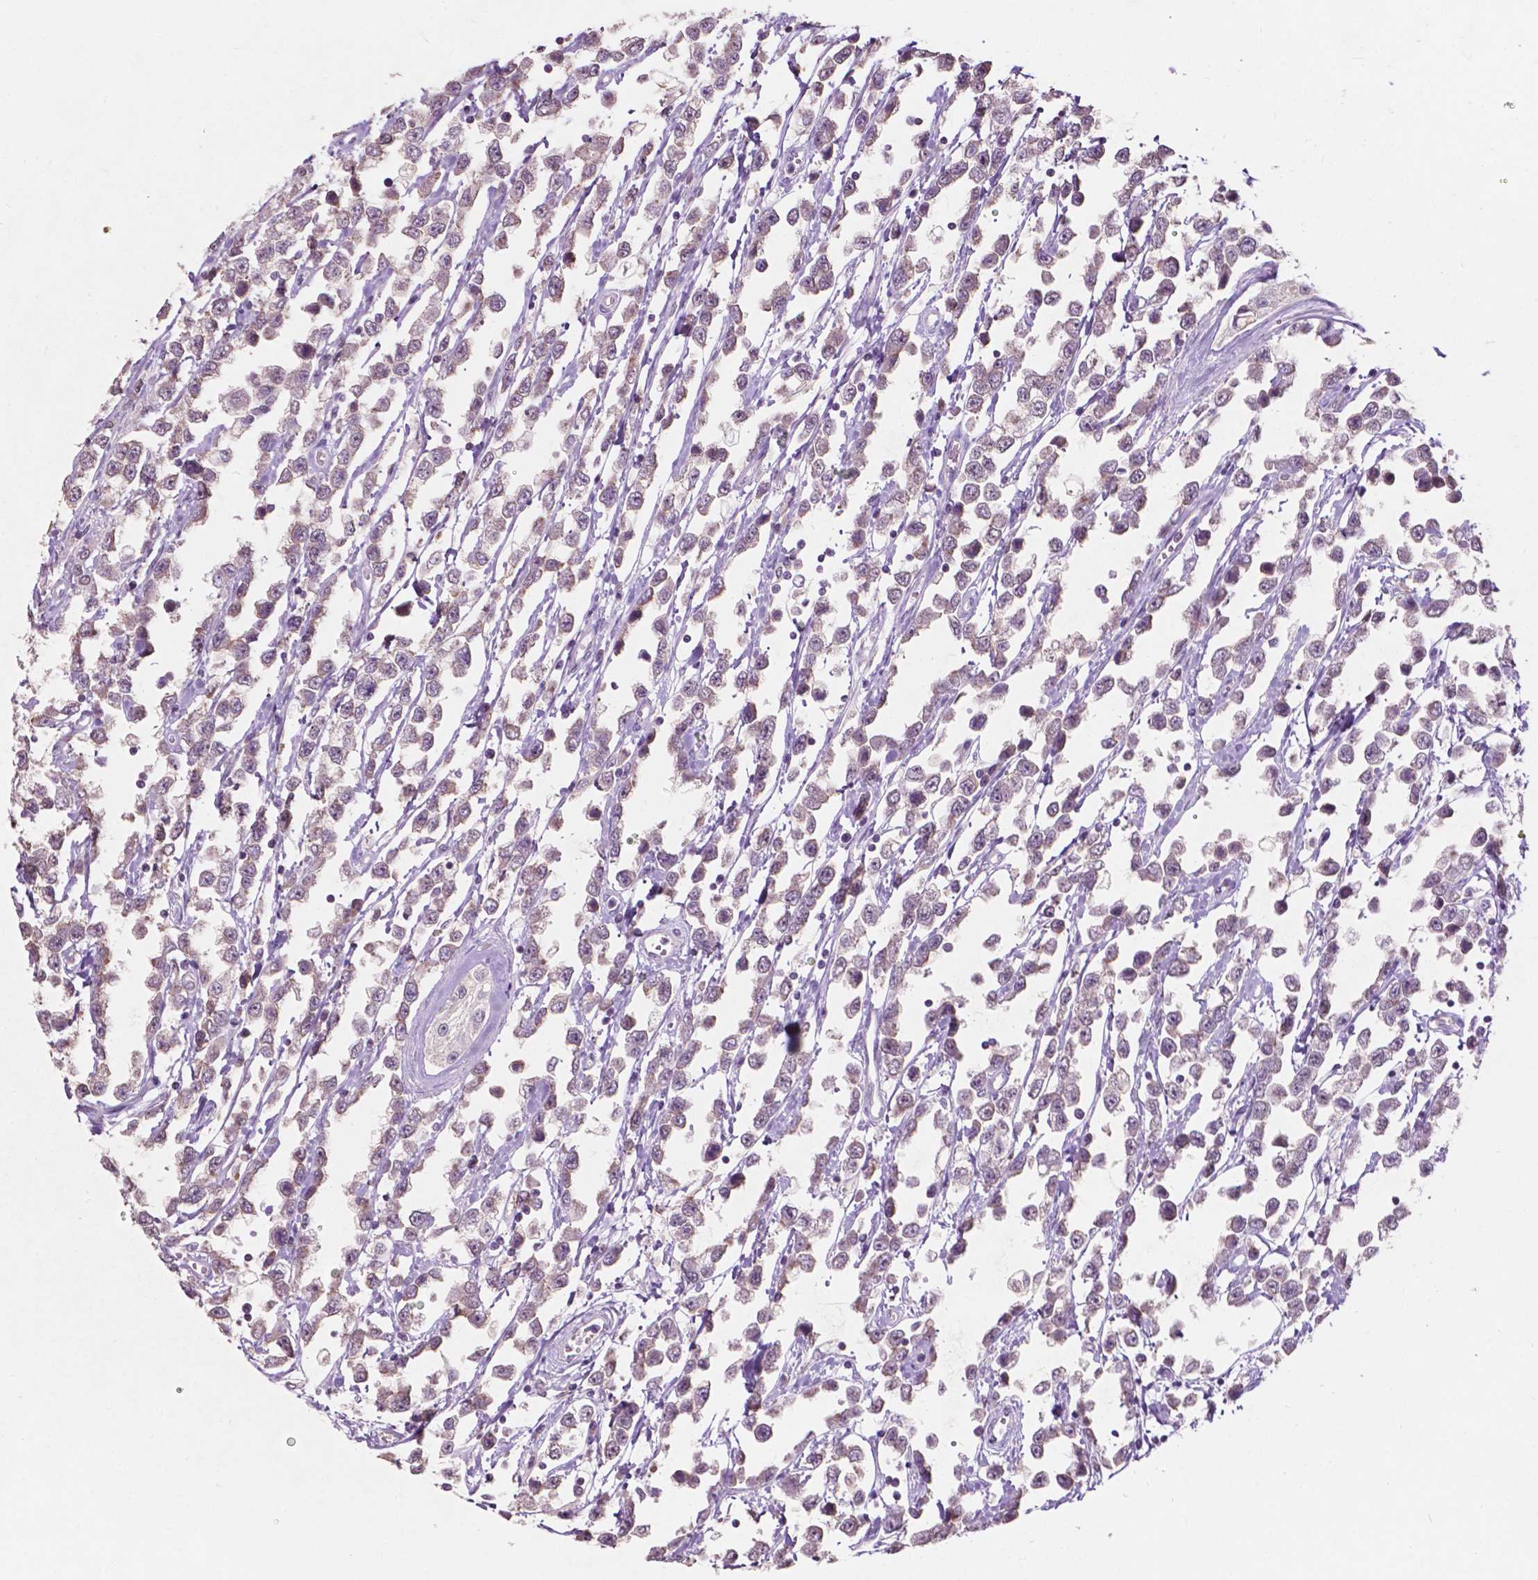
{"staining": {"intensity": "negative", "quantity": "none", "location": "none"}, "tissue": "testis cancer", "cell_type": "Tumor cells", "image_type": "cancer", "snomed": [{"axis": "morphology", "description": "Seminoma, NOS"}, {"axis": "topography", "description": "Testis"}], "caption": "This photomicrograph is of testis cancer (seminoma) stained with IHC to label a protein in brown with the nuclei are counter-stained blue. There is no expression in tumor cells.", "gene": "TM6SF2", "patient": {"sex": "male", "age": 34}}